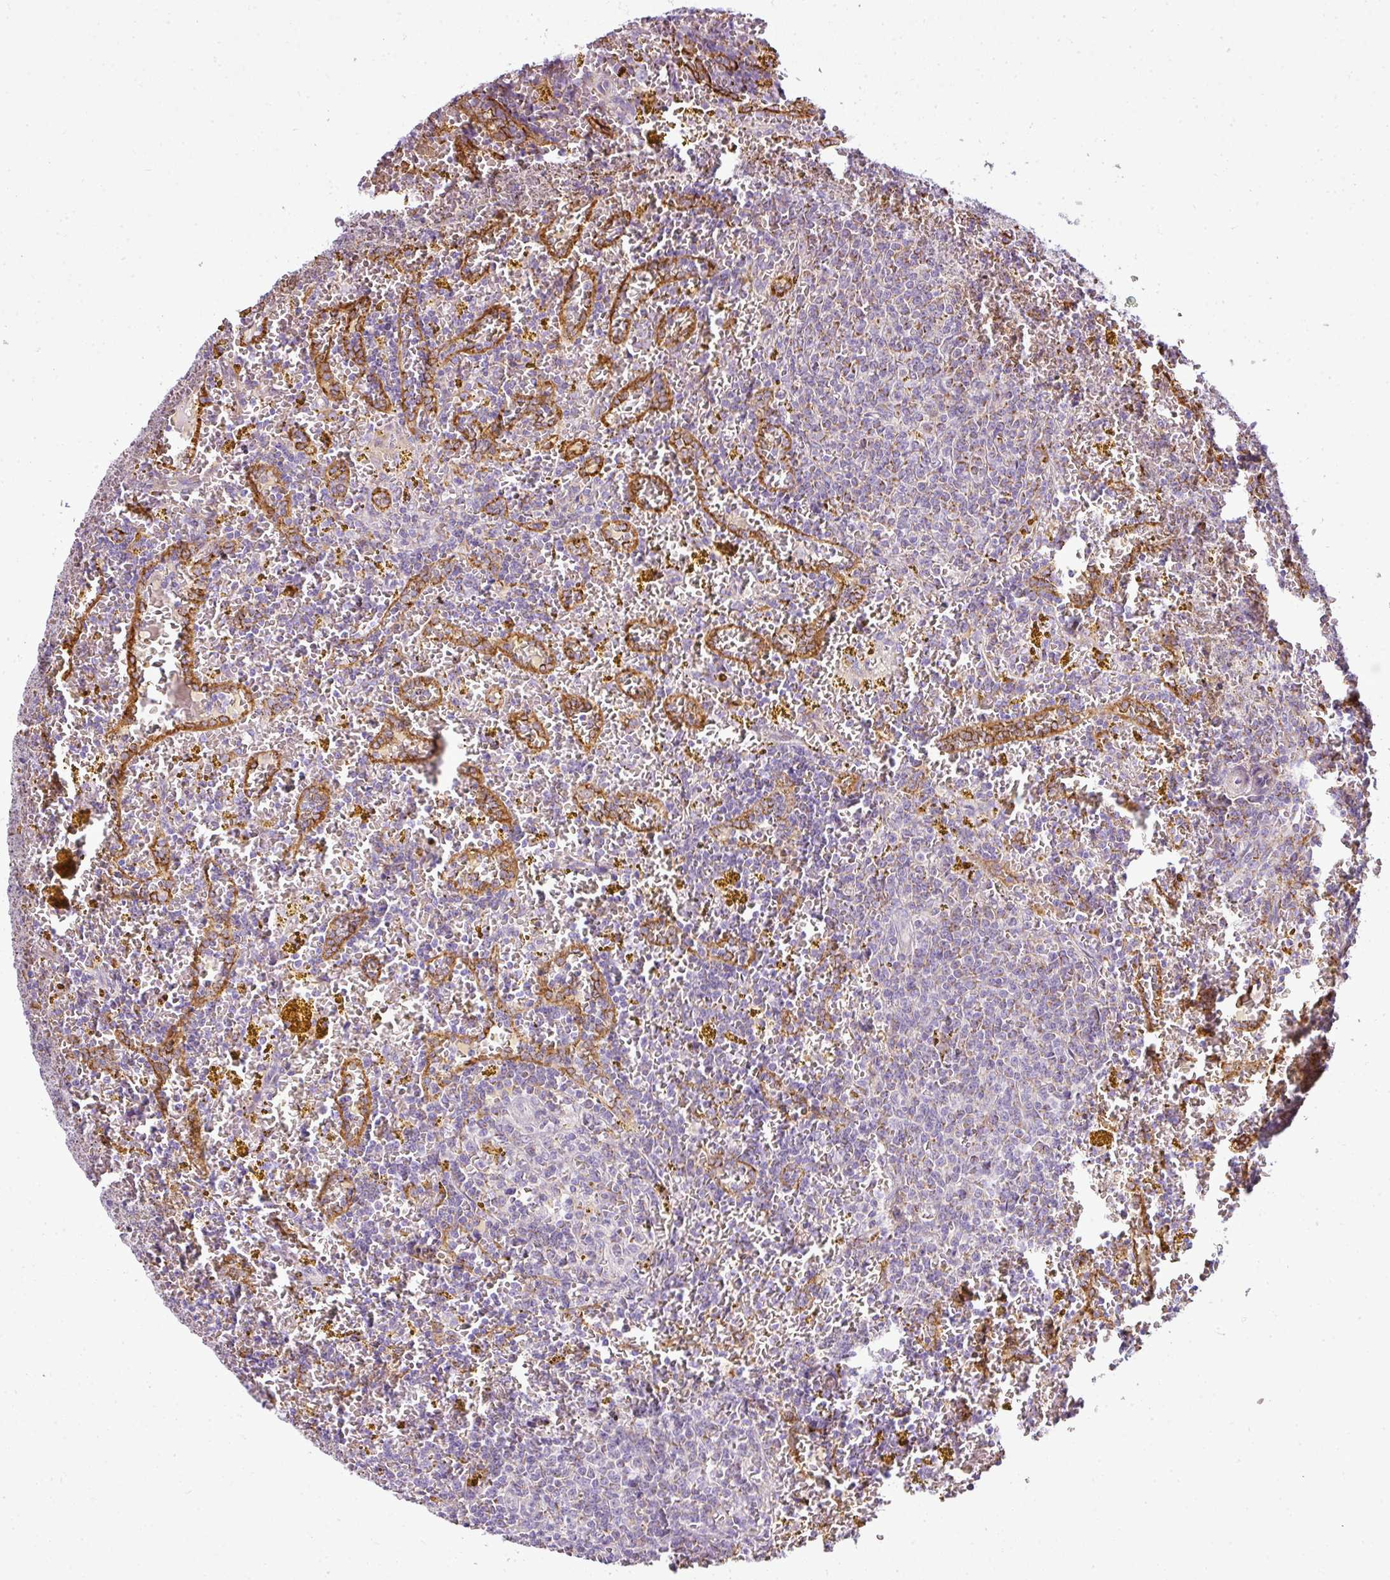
{"staining": {"intensity": "negative", "quantity": "none", "location": "none"}, "tissue": "lymphoma", "cell_type": "Tumor cells", "image_type": "cancer", "snomed": [{"axis": "morphology", "description": "Malignant lymphoma, non-Hodgkin's type, Low grade"}, {"axis": "topography", "description": "Spleen"}, {"axis": "topography", "description": "Lymph node"}], "caption": "This is an immunohistochemistry photomicrograph of human lymphoma. There is no staining in tumor cells.", "gene": "ANKRD18A", "patient": {"sex": "female", "age": 66}}